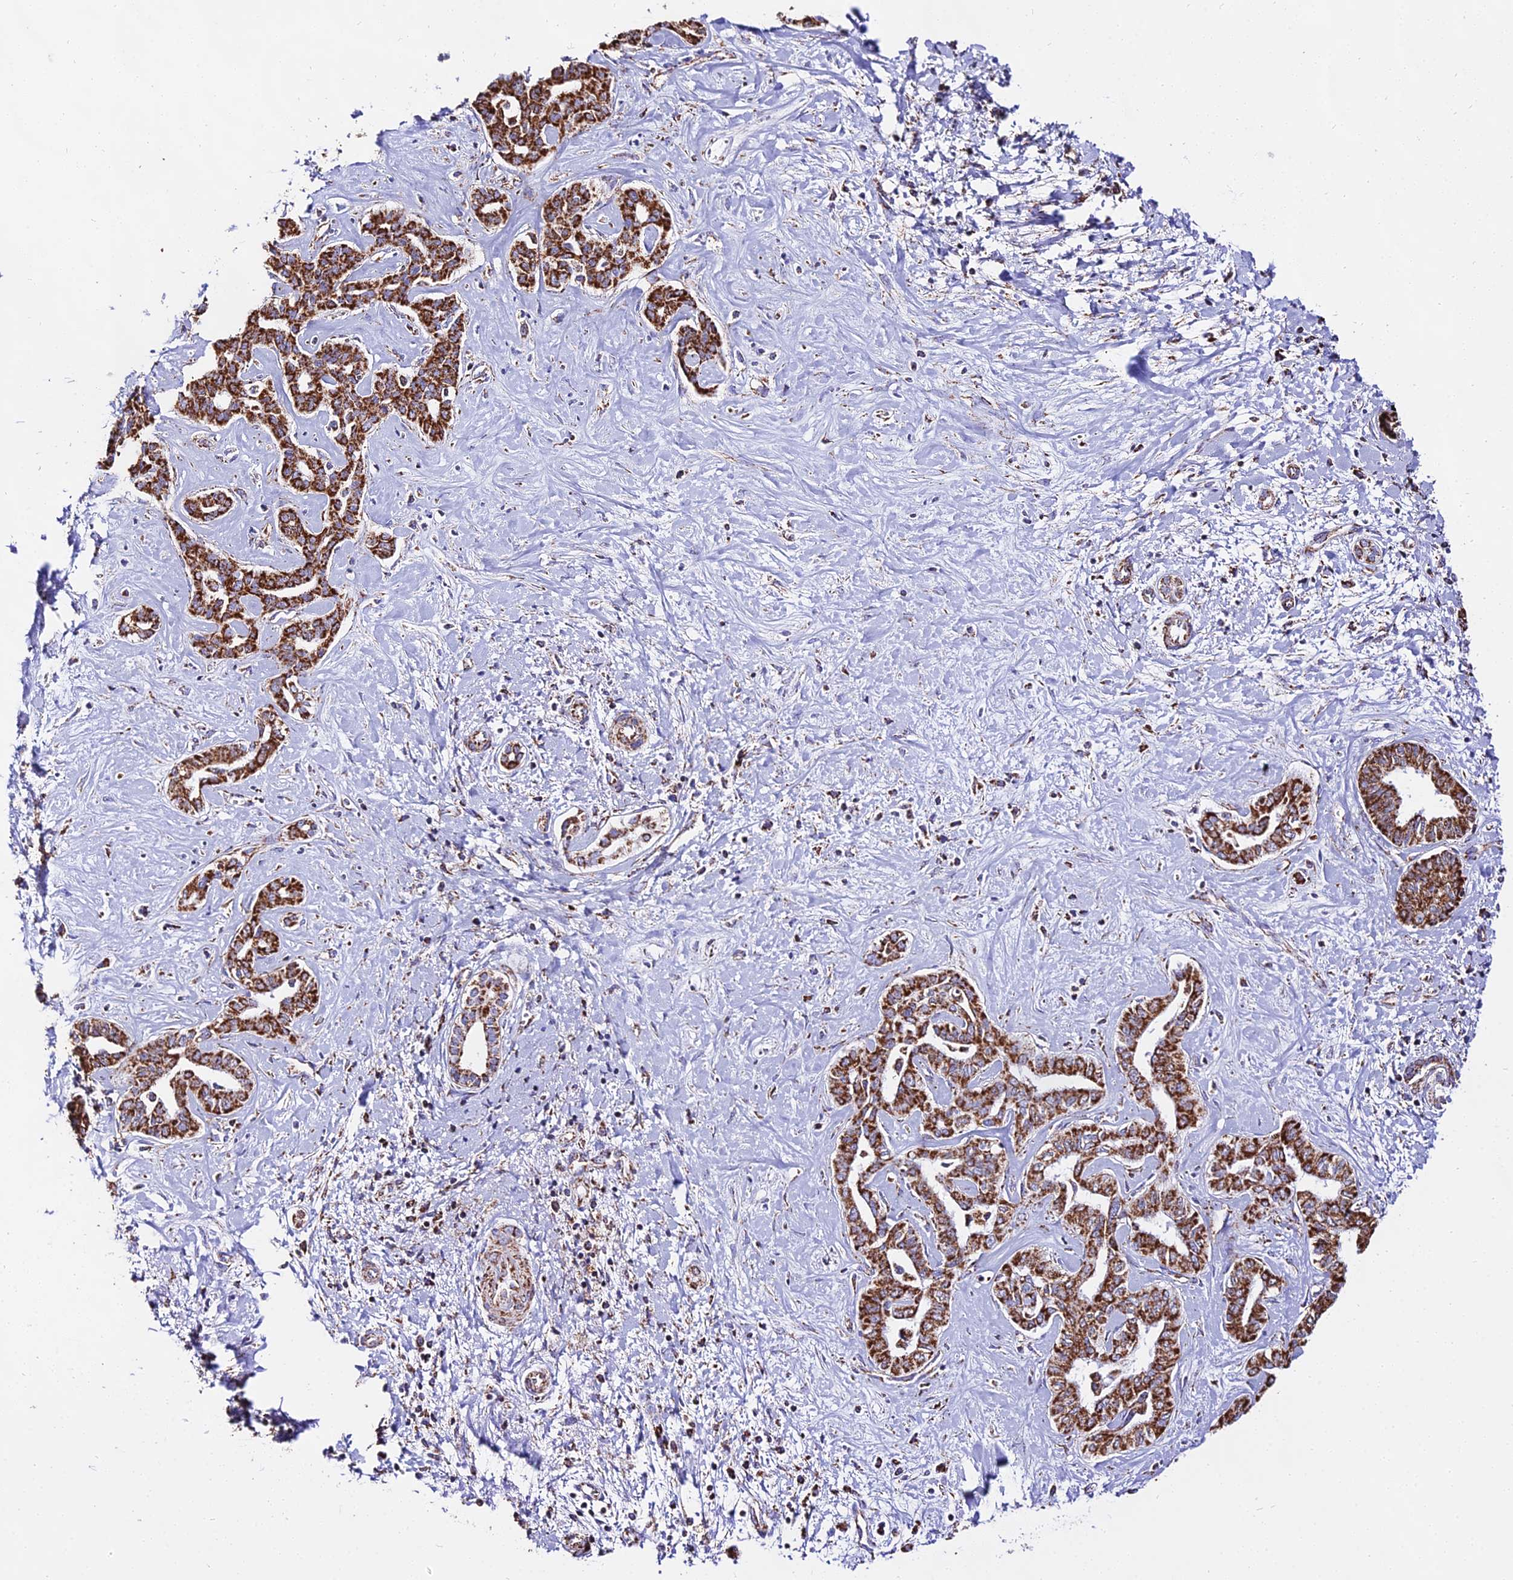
{"staining": {"intensity": "strong", "quantity": ">75%", "location": "cytoplasmic/membranous"}, "tissue": "liver cancer", "cell_type": "Tumor cells", "image_type": "cancer", "snomed": [{"axis": "morphology", "description": "Cholangiocarcinoma"}, {"axis": "topography", "description": "Liver"}], "caption": "Immunohistochemical staining of human liver cancer shows high levels of strong cytoplasmic/membranous positivity in approximately >75% of tumor cells.", "gene": "ATP5PD", "patient": {"sex": "female", "age": 77}}